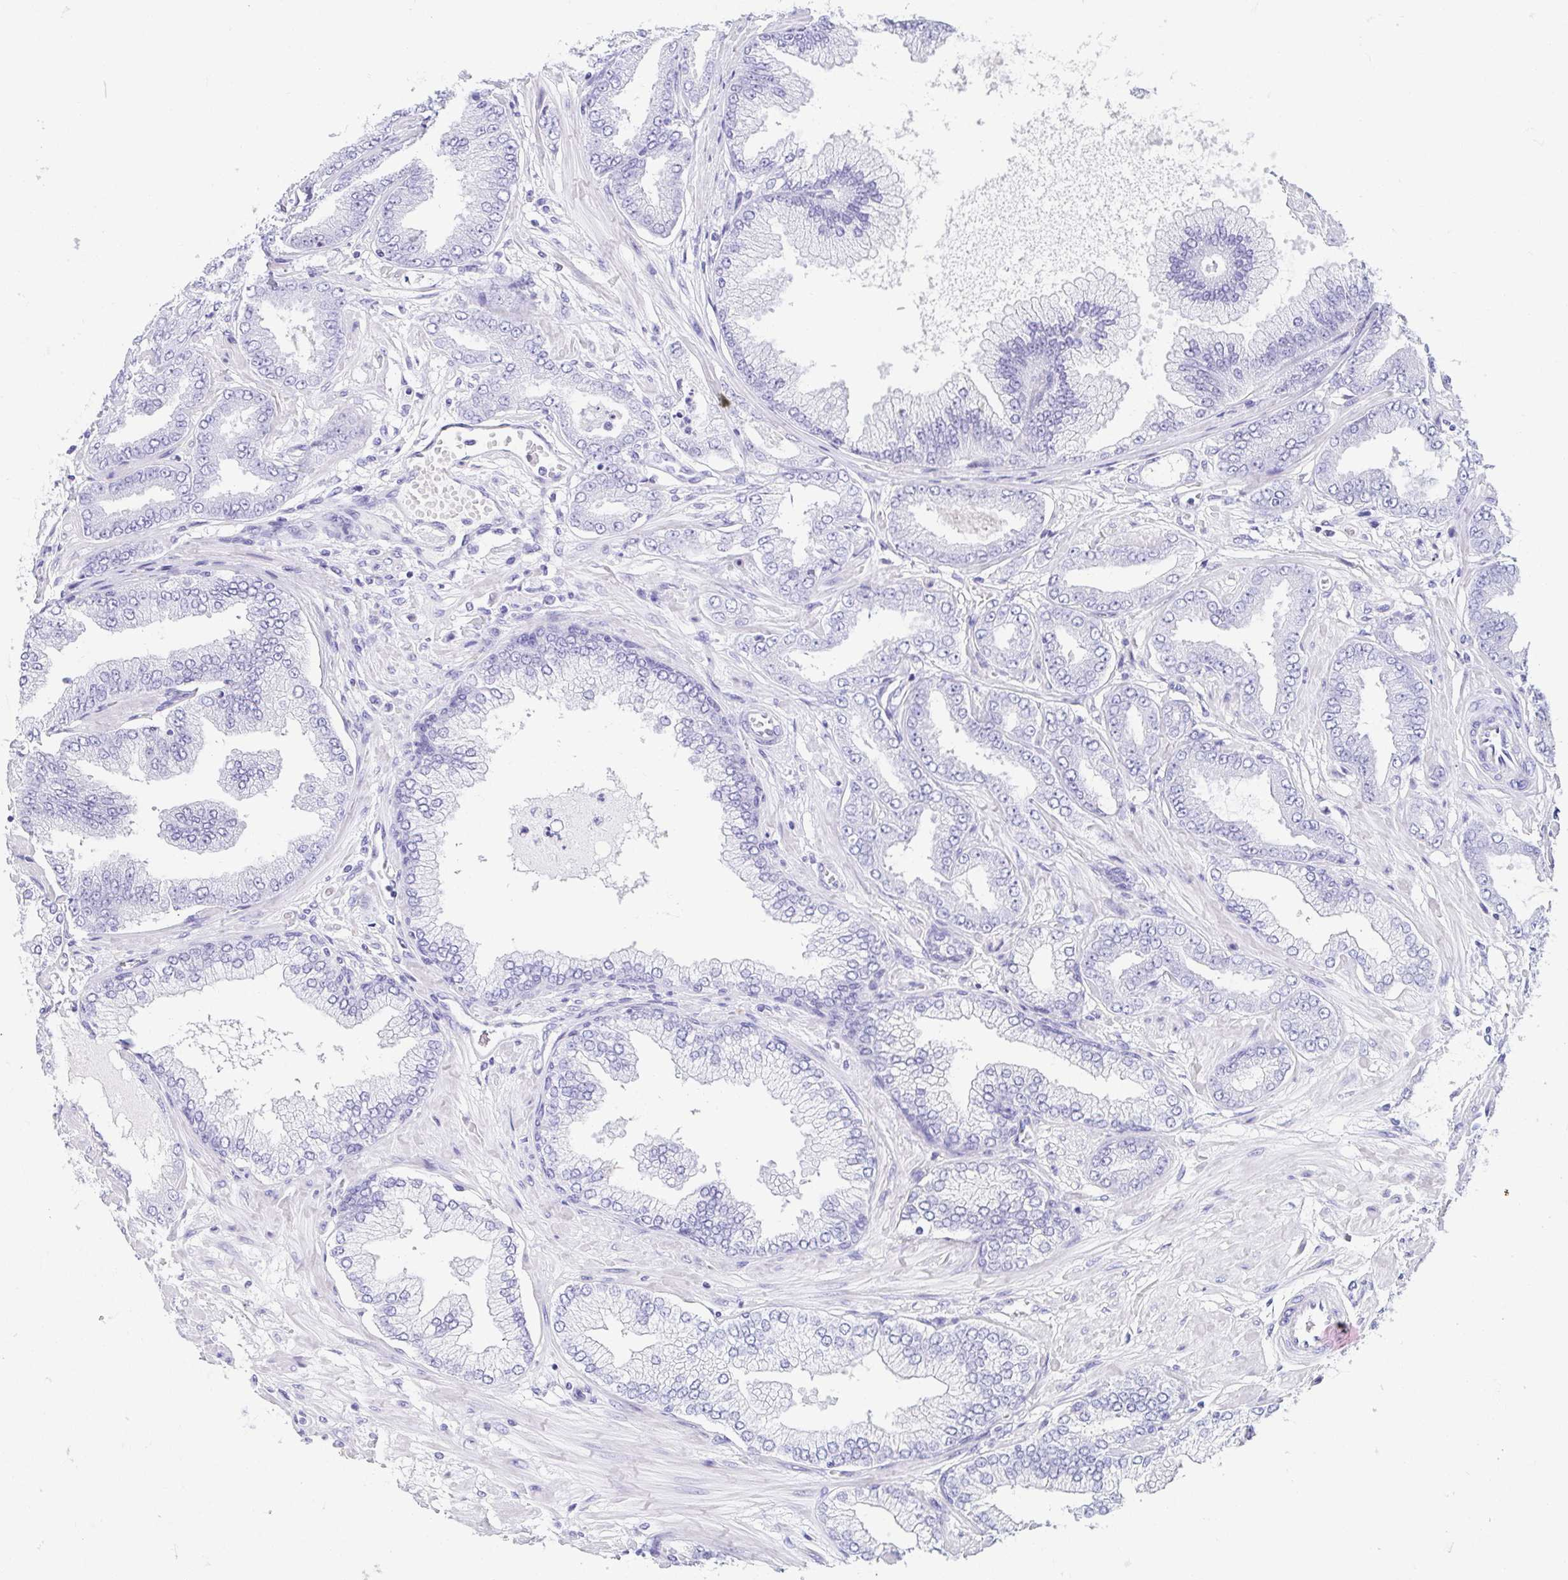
{"staining": {"intensity": "negative", "quantity": "none", "location": "none"}, "tissue": "prostate cancer", "cell_type": "Tumor cells", "image_type": "cancer", "snomed": [{"axis": "morphology", "description": "Adenocarcinoma, Low grade"}, {"axis": "topography", "description": "Prostate"}], "caption": "Immunohistochemistry histopathology image of human adenocarcinoma (low-grade) (prostate) stained for a protein (brown), which displays no staining in tumor cells.", "gene": "GKN1", "patient": {"sex": "male", "age": 55}}